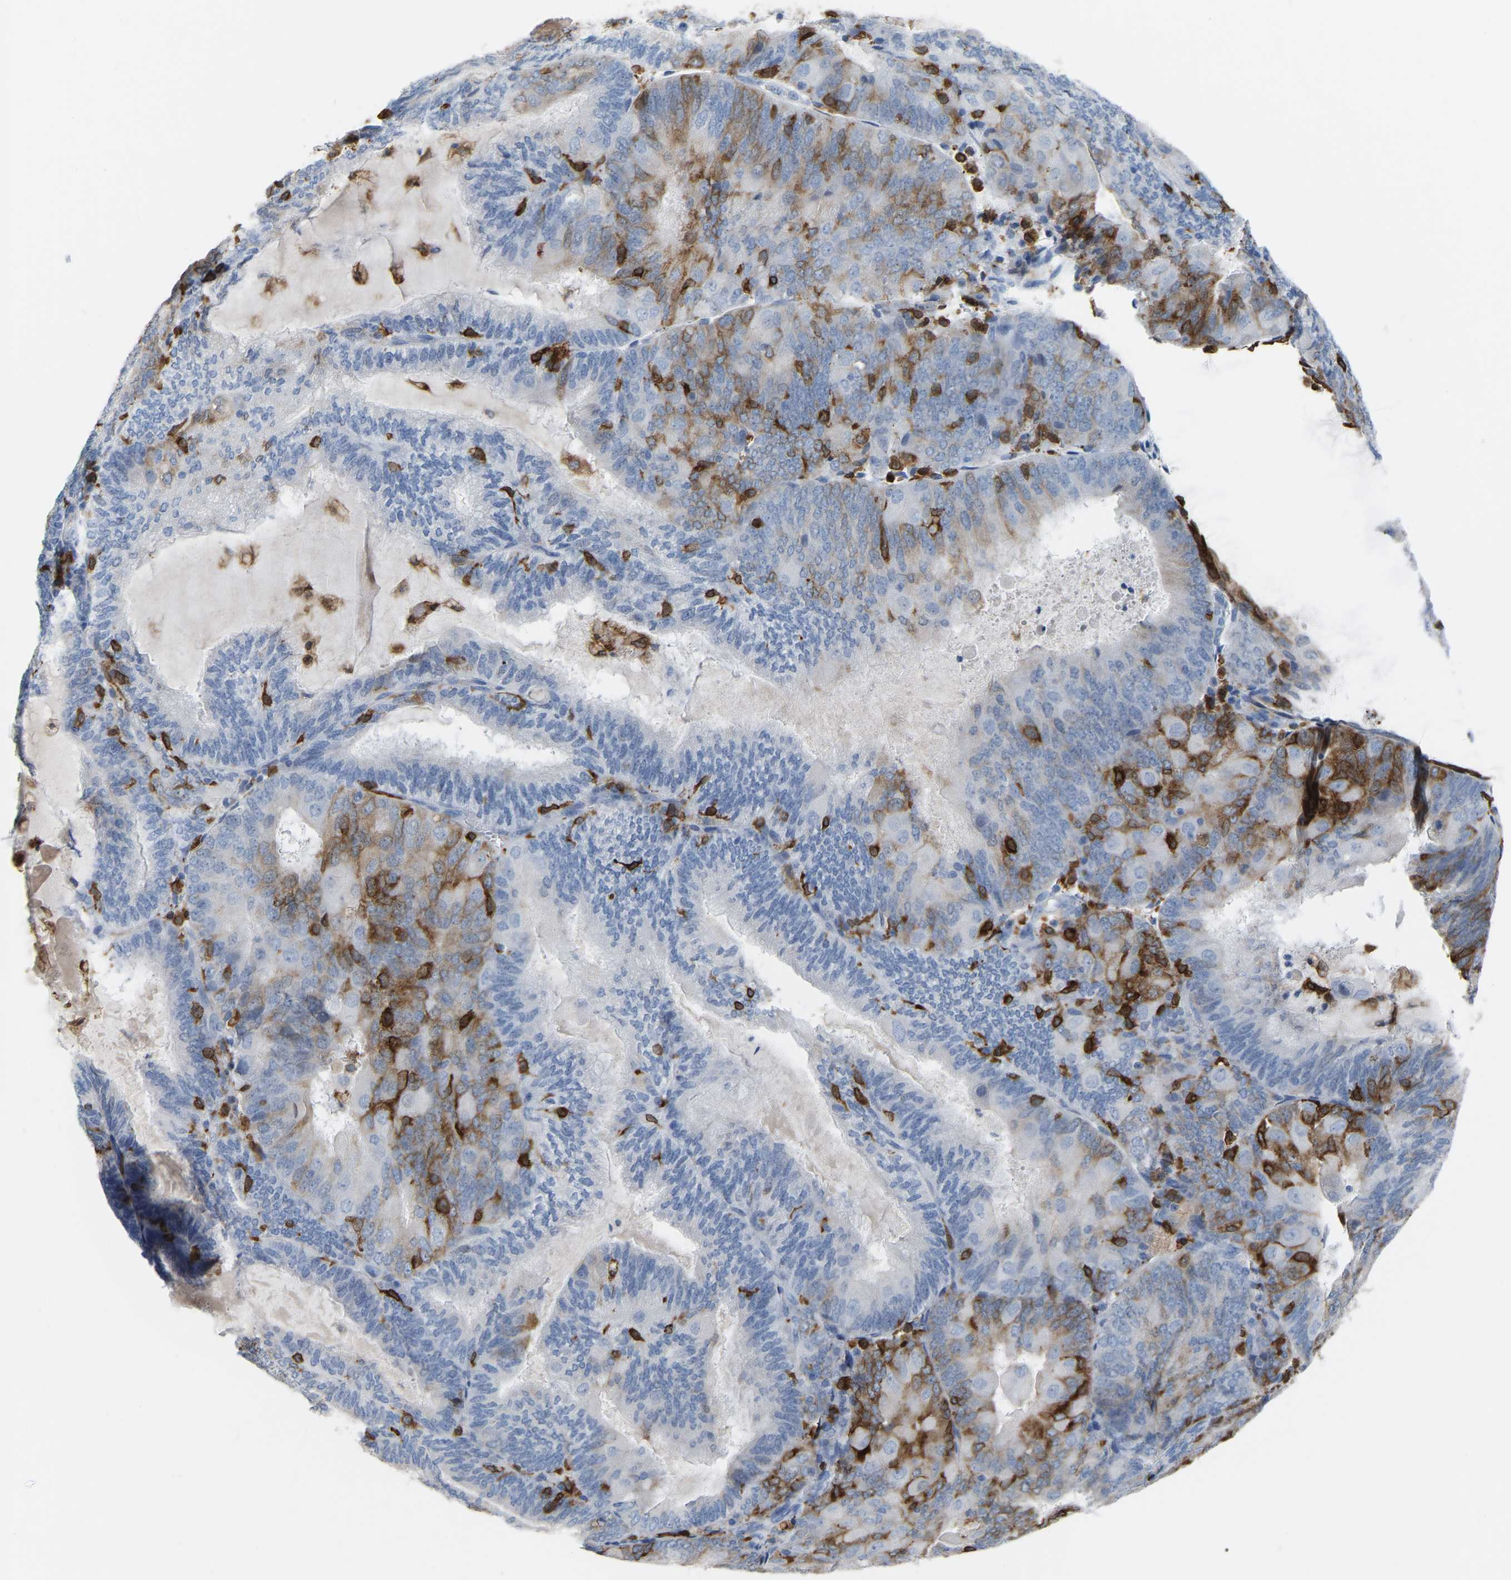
{"staining": {"intensity": "moderate", "quantity": "25%-75%", "location": "cytoplasmic/membranous"}, "tissue": "endometrial cancer", "cell_type": "Tumor cells", "image_type": "cancer", "snomed": [{"axis": "morphology", "description": "Adenocarcinoma, NOS"}, {"axis": "topography", "description": "Endometrium"}], "caption": "Endometrial cancer (adenocarcinoma) tissue shows moderate cytoplasmic/membranous expression in about 25%-75% of tumor cells Using DAB (3,3'-diaminobenzidine) (brown) and hematoxylin (blue) stains, captured at high magnification using brightfield microscopy.", "gene": "PTGS1", "patient": {"sex": "female", "age": 81}}